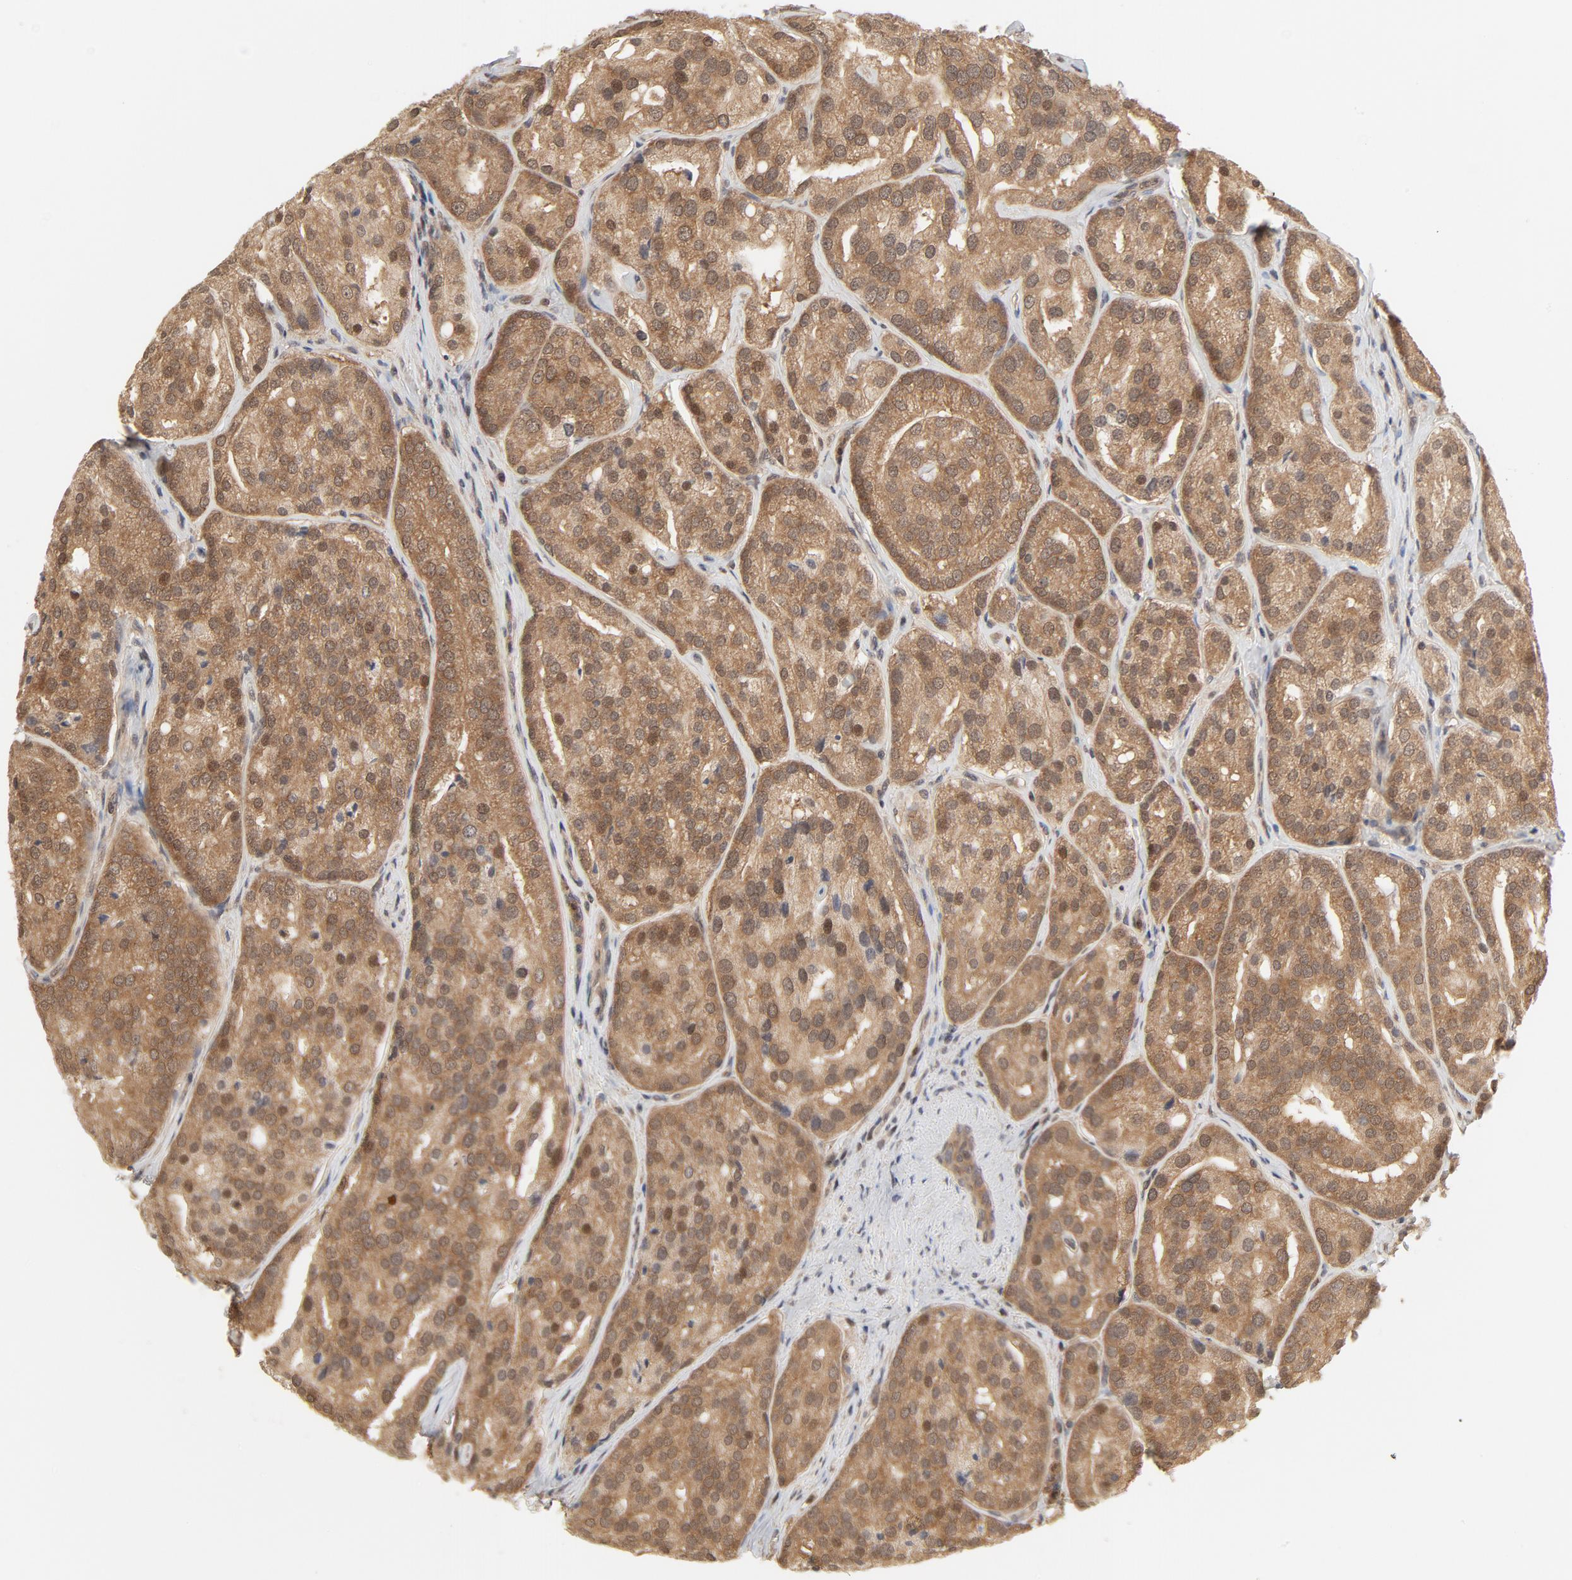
{"staining": {"intensity": "moderate", "quantity": "25%-75%", "location": "cytoplasmic/membranous,nuclear"}, "tissue": "prostate cancer", "cell_type": "Tumor cells", "image_type": "cancer", "snomed": [{"axis": "morphology", "description": "Adenocarcinoma, High grade"}, {"axis": "topography", "description": "Prostate"}], "caption": "The image shows immunohistochemical staining of prostate cancer. There is moderate cytoplasmic/membranous and nuclear expression is present in approximately 25%-75% of tumor cells. (DAB = brown stain, brightfield microscopy at high magnification).", "gene": "NEDD8", "patient": {"sex": "male", "age": 64}}